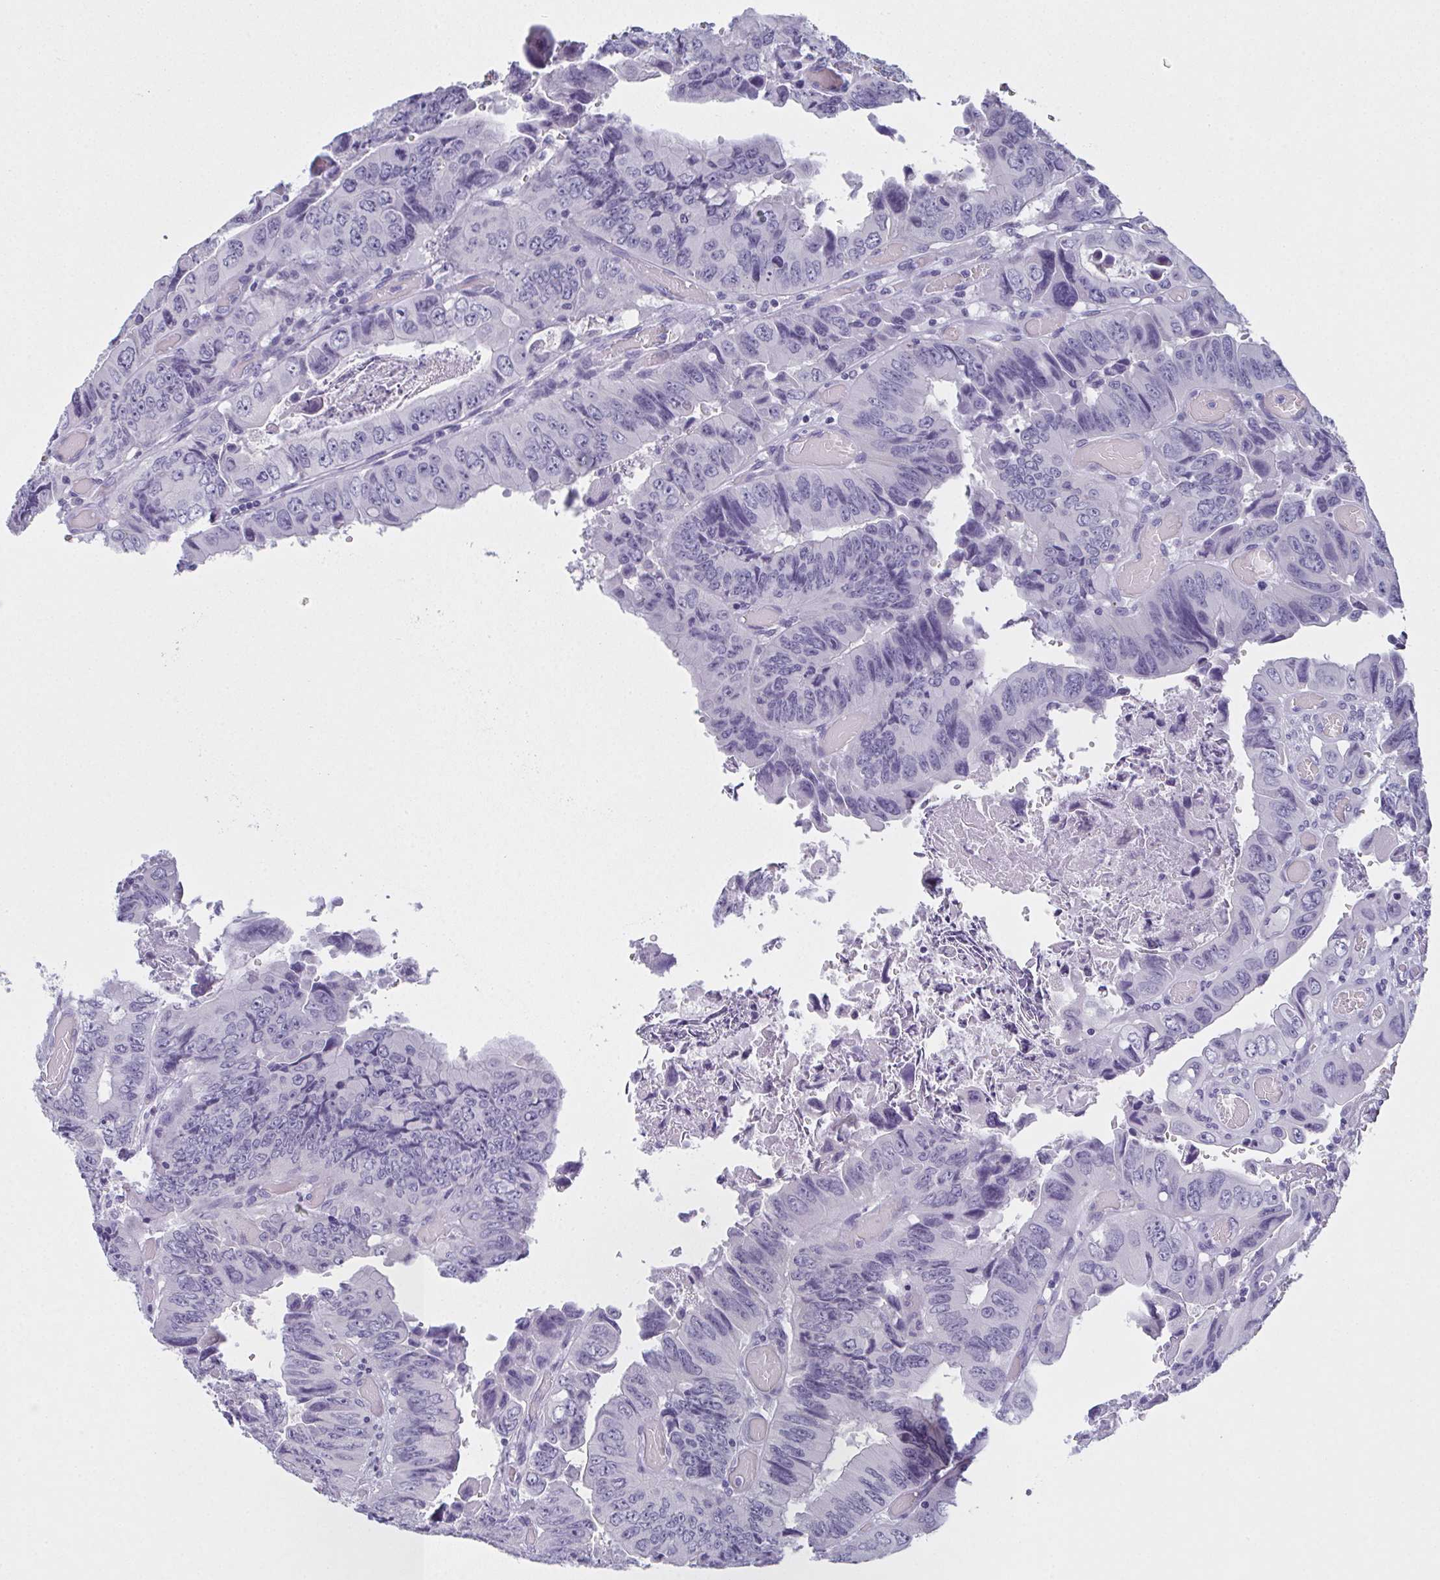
{"staining": {"intensity": "negative", "quantity": "none", "location": "none"}, "tissue": "colorectal cancer", "cell_type": "Tumor cells", "image_type": "cancer", "snomed": [{"axis": "morphology", "description": "Adenocarcinoma, NOS"}, {"axis": "topography", "description": "Colon"}], "caption": "A high-resolution micrograph shows IHC staining of colorectal cancer, which reveals no significant staining in tumor cells. (Immunohistochemistry (ihc), brightfield microscopy, high magnification).", "gene": "SLC36A2", "patient": {"sex": "female", "age": 84}}